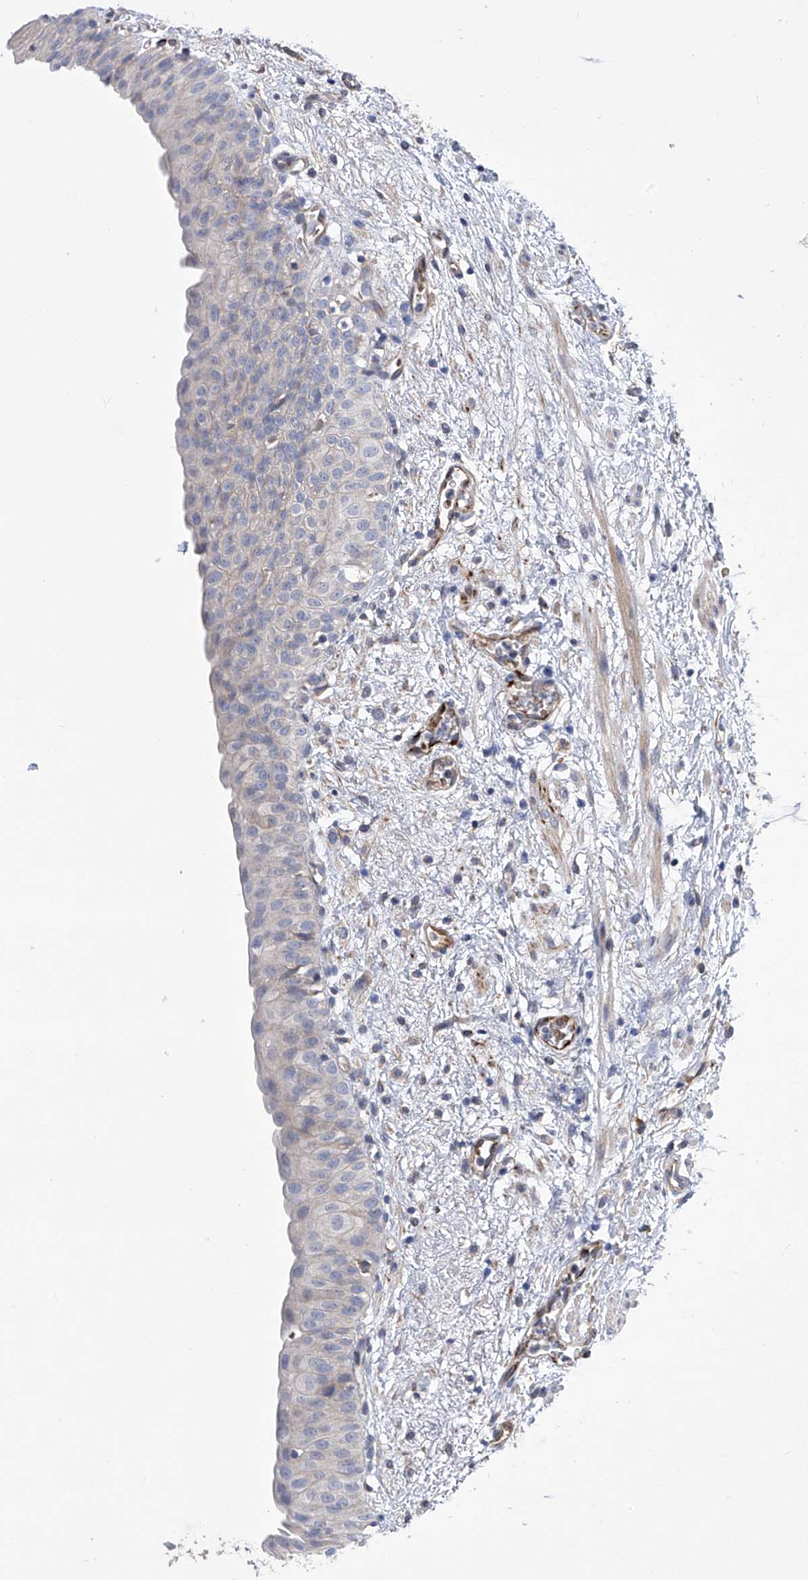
{"staining": {"intensity": "weak", "quantity": "<25%", "location": "cytoplasmic/membranous"}, "tissue": "urinary bladder", "cell_type": "Urothelial cells", "image_type": "normal", "snomed": [{"axis": "morphology", "description": "Normal tissue, NOS"}, {"axis": "topography", "description": "Urinary bladder"}], "caption": "IHC photomicrograph of normal urinary bladder: human urinary bladder stained with DAB (3,3'-diaminobenzidine) displays no significant protein staining in urothelial cells. (DAB (3,3'-diaminobenzidine) IHC visualized using brightfield microscopy, high magnification).", "gene": "NFATC4", "patient": {"sex": "male", "age": 51}}